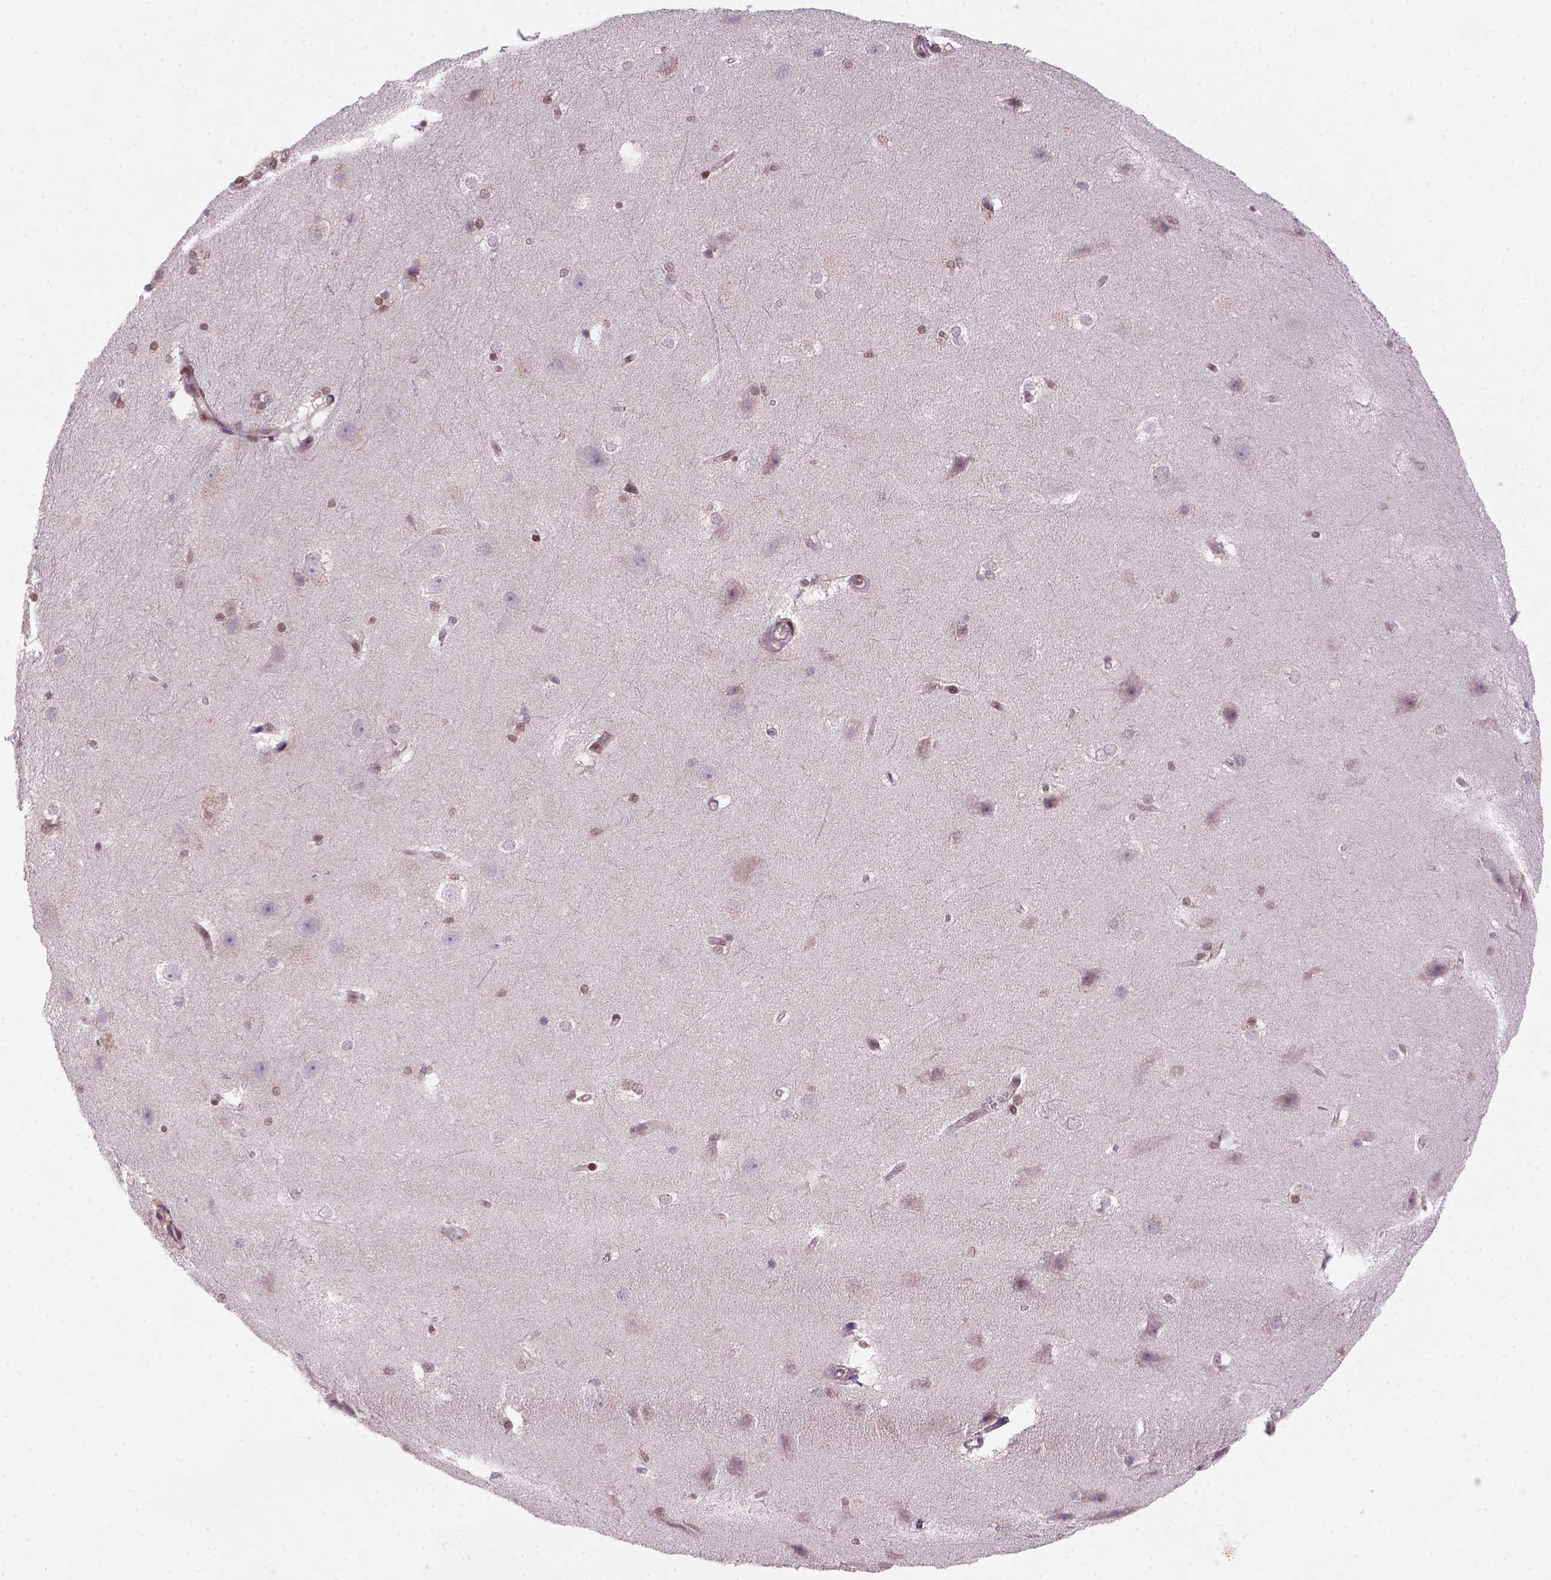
{"staining": {"intensity": "moderate", "quantity": "25%-75%", "location": "nuclear"}, "tissue": "hippocampus", "cell_type": "Glial cells", "image_type": "normal", "snomed": [{"axis": "morphology", "description": "Normal tissue, NOS"}, {"axis": "topography", "description": "Cerebral cortex"}, {"axis": "topography", "description": "Hippocampus"}], "caption": "DAB immunohistochemical staining of unremarkable human hippocampus demonstrates moderate nuclear protein staining in about 25%-75% of glial cells.", "gene": "MGMT", "patient": {"sex": "female", "age": 19}}